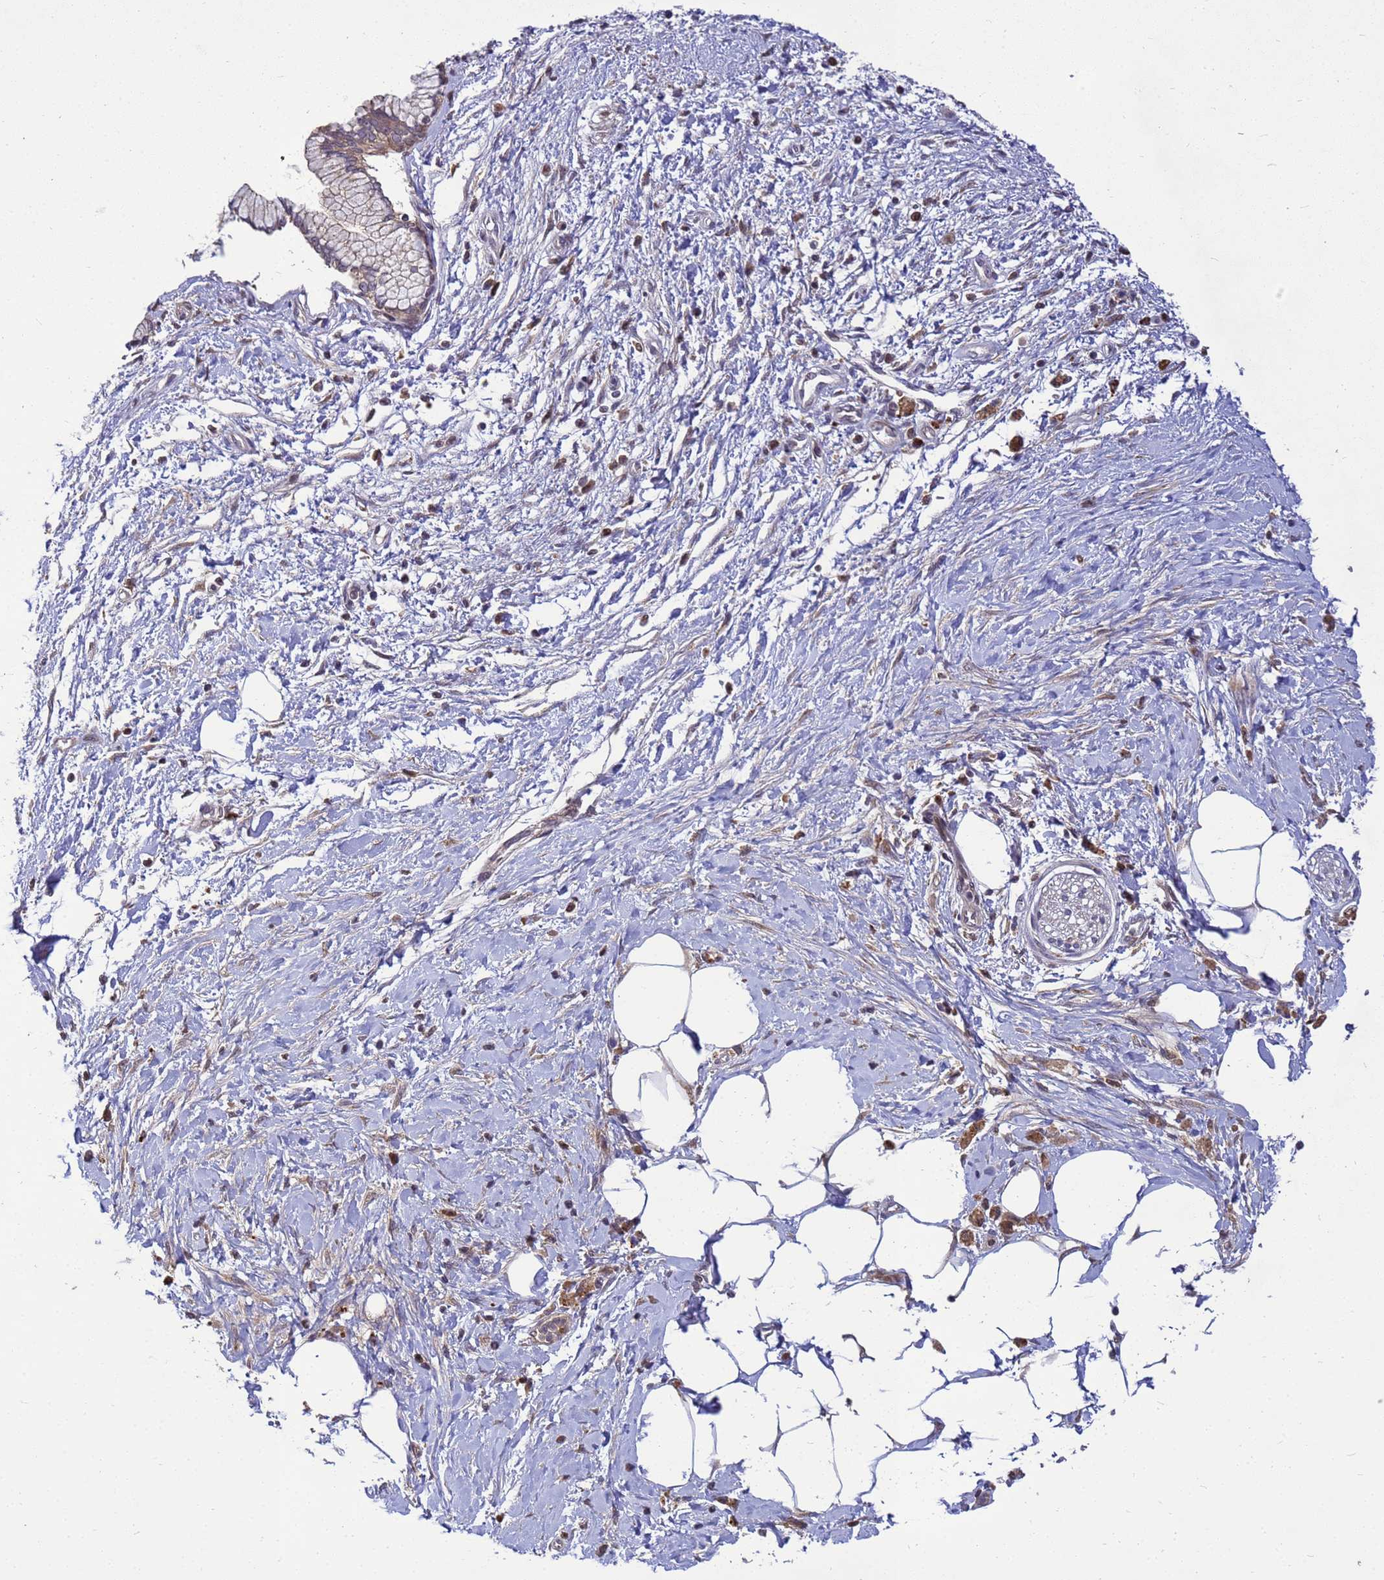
{"staining": {"intensity": "weak", "quantity": "25%-75%", "location": "cytoplasmic/membranous"}, "tissue": "pancreatic cancer", "cell_type": "Tumor cells", "image_type": "cancer", "snomed": [{"axis": "morphology", "description": "Adenocarcinoma, NOS"}, {"axis": "topography", "description": "Pancreas"}], "caption": "Approximately 25%-75% of tumor cells in human pancreatic cancer show weak cytoplasmic/membranous protein positivity as visualized by brown immunohistochemical staining.", "gene": "TMEM74B", "patient": {"sex": "male", "age": 58}}